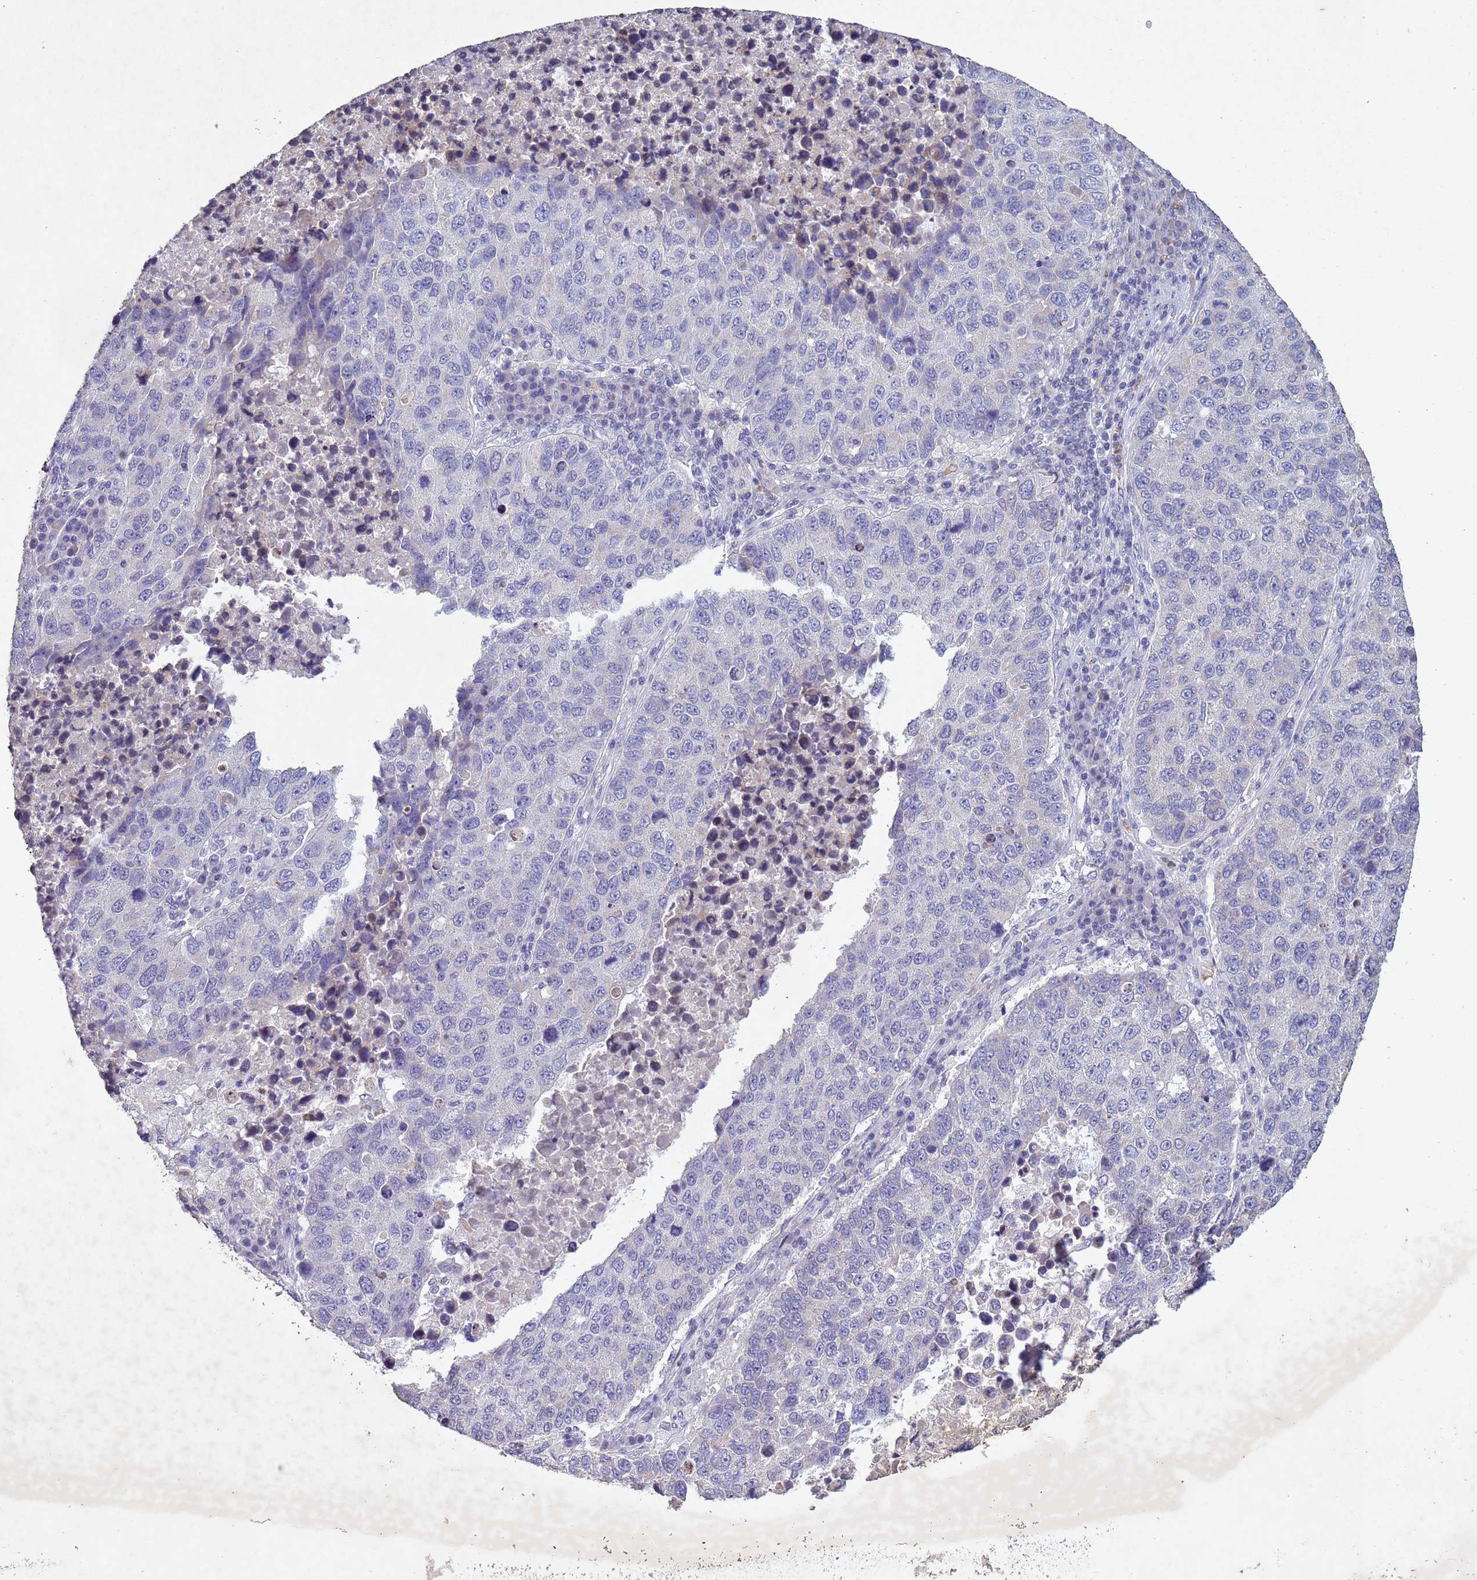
{"staining": {"intensity": "negative", "quantity": "none", "location": "none"}, "tissue": "lung cancer", "cell_type": "Tumor cells", "image_type": "cancer", "snomed": [{"axis": "morphology", "description": "Squamous cell carcinoma, NOS"}, {"axis": "topography", "description": "Lung"}], "caption": "Image shows no protein expression in tumor cells of lung cancer tissue. (DAB immunohistochemistry (IHC), high magnification).", "gene": "NLRP11", "patient": {"sex": "male", "age": 73}}